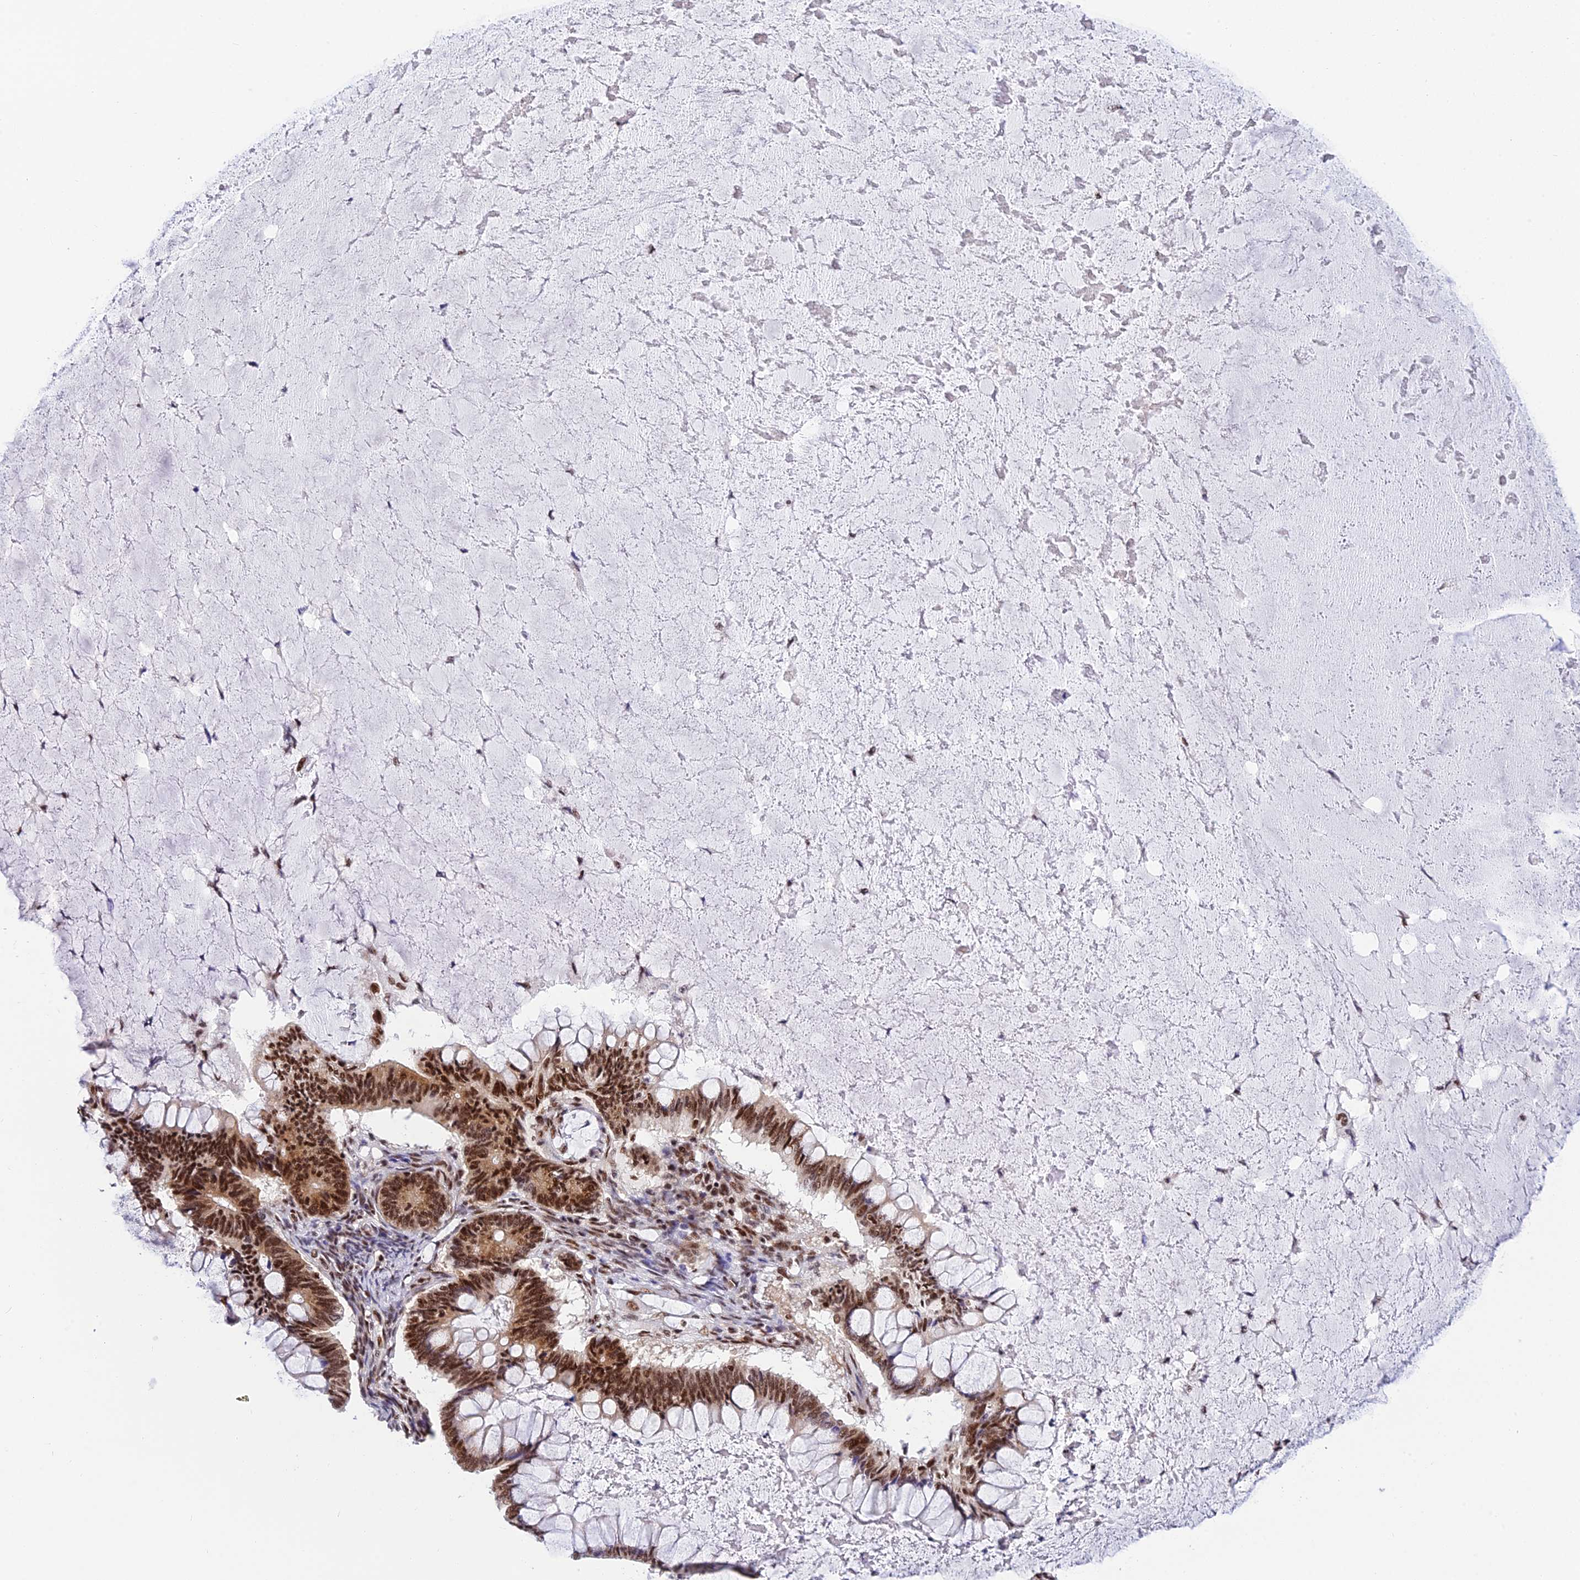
{"staining": {"intensity": "moderate", "quantity": ">75%", "location": "cytoplasmic/membranous,nuclear"}, "tissue": "ovarian cancer", "cell_type": "Tumor cells", "image_type": "cancer", "snomed": [{"axis": "morphology", "description": "Cystadenocarcinoma, mucinous, NOS"}, {"axis": "topography", "description": "Ovary"}], "caption": "IHC (DAB (3,3'-diaminobenzidine)) staining of human ovarian cancer (mucinous cystadenocarcinoma) exhibits moderate cytoplasmic/membranous and nuclear protein expression in about >75% of tumor cells. The staining is performed using DAB brown chromogen to label protein expression. The nuclei are counter-stained blue using hematoxylin.", "gene": "USP22", "patient": {"sex": "female", "age": 61}}